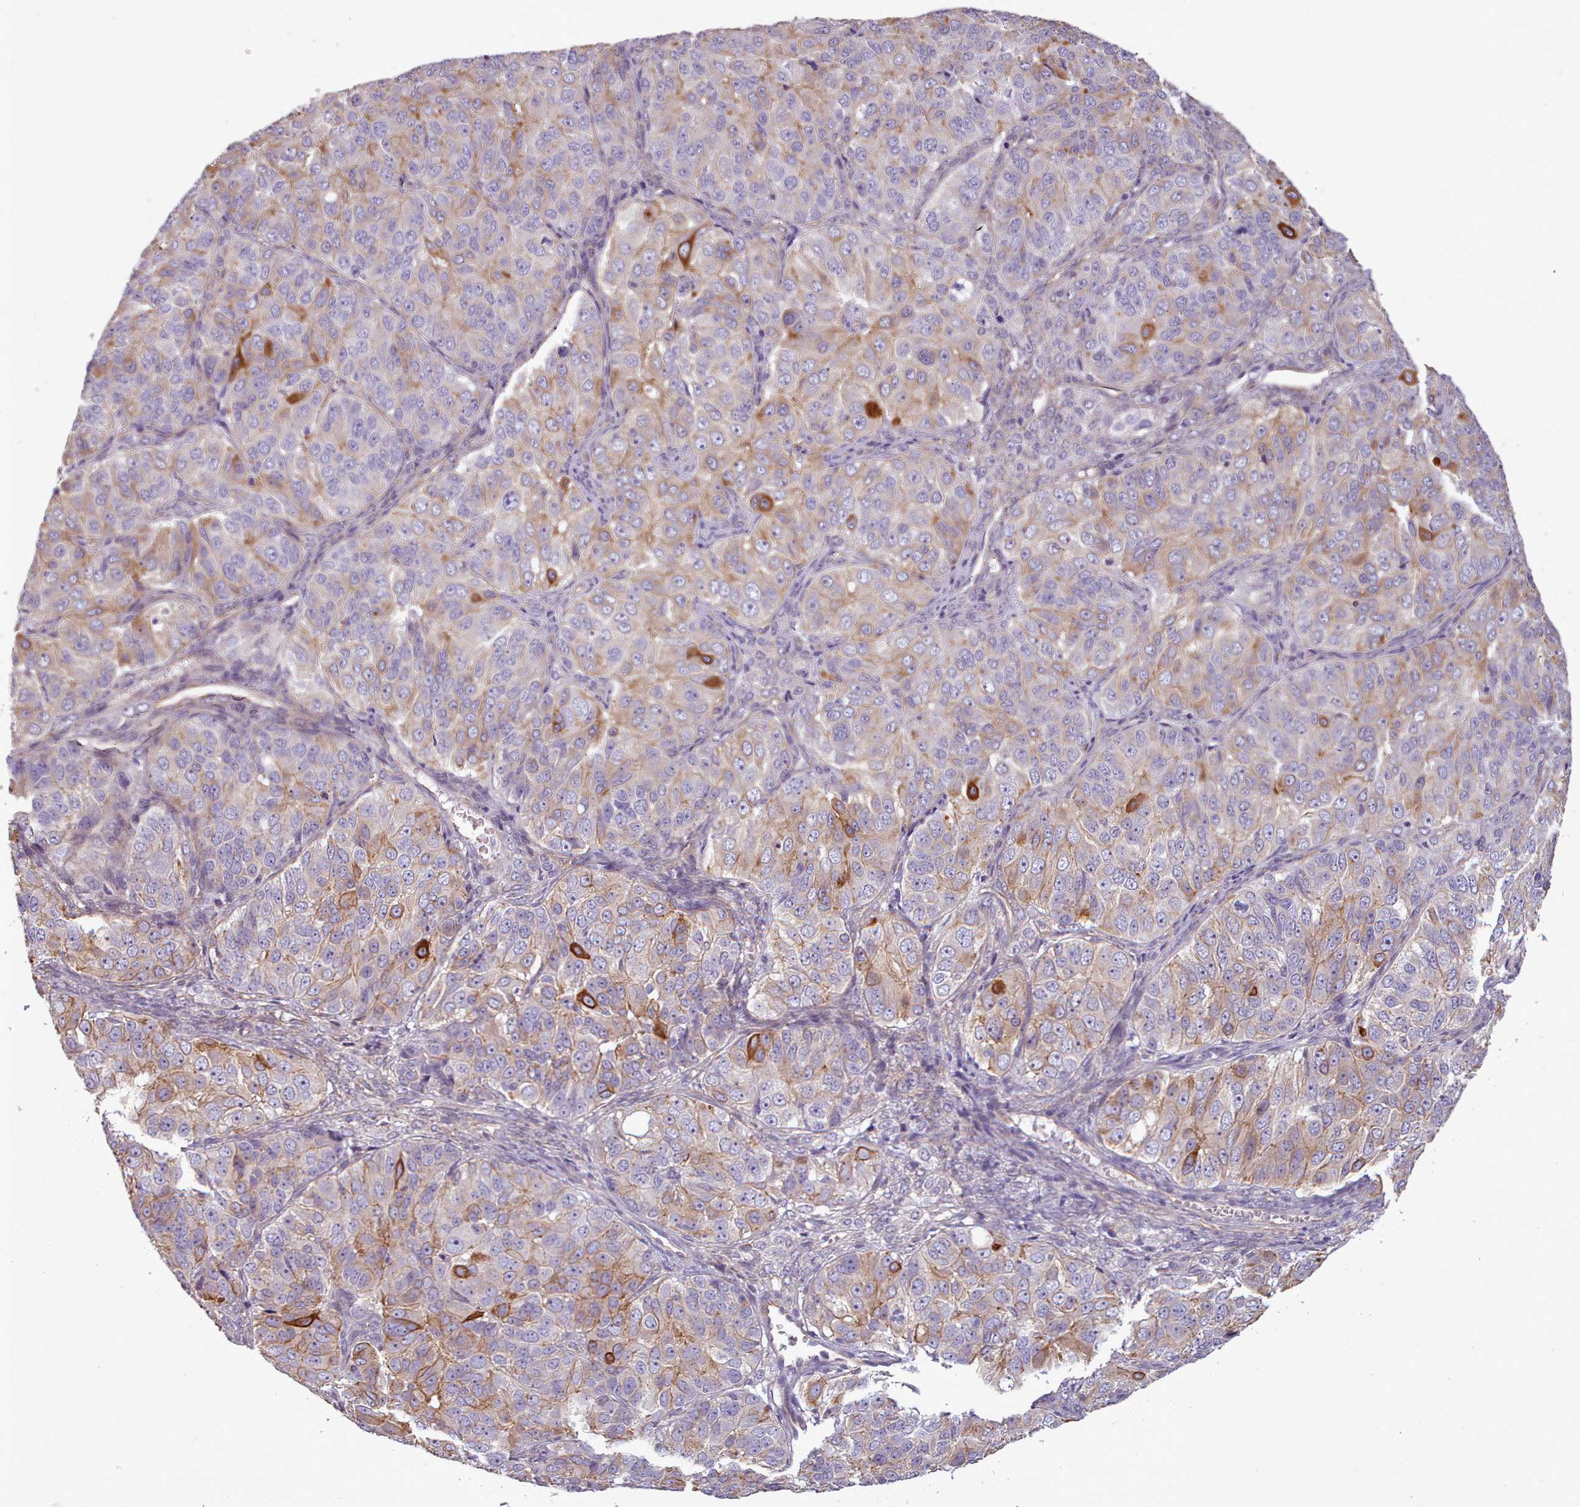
{"staining": {"intensity": "moderate", "quantity": "25%-75%", "location": "cytoplasmic/membranous"}, "tissue": "ovarian cancer", "cell_type": "Tumor cells", "image_type": "cancer", "snomed": [{"axis": "morphology", "description": "Carcinoma, endometroid"}, {"axis": "topography", "description": "Ovary"}], "caption": "A brown stain highlights moderate cytoplasmic/membranous expression of a protein in human ovarian cancer tumor cells.", "gene": "PLD4", "patient": {"sex": "female", "age": 51}}